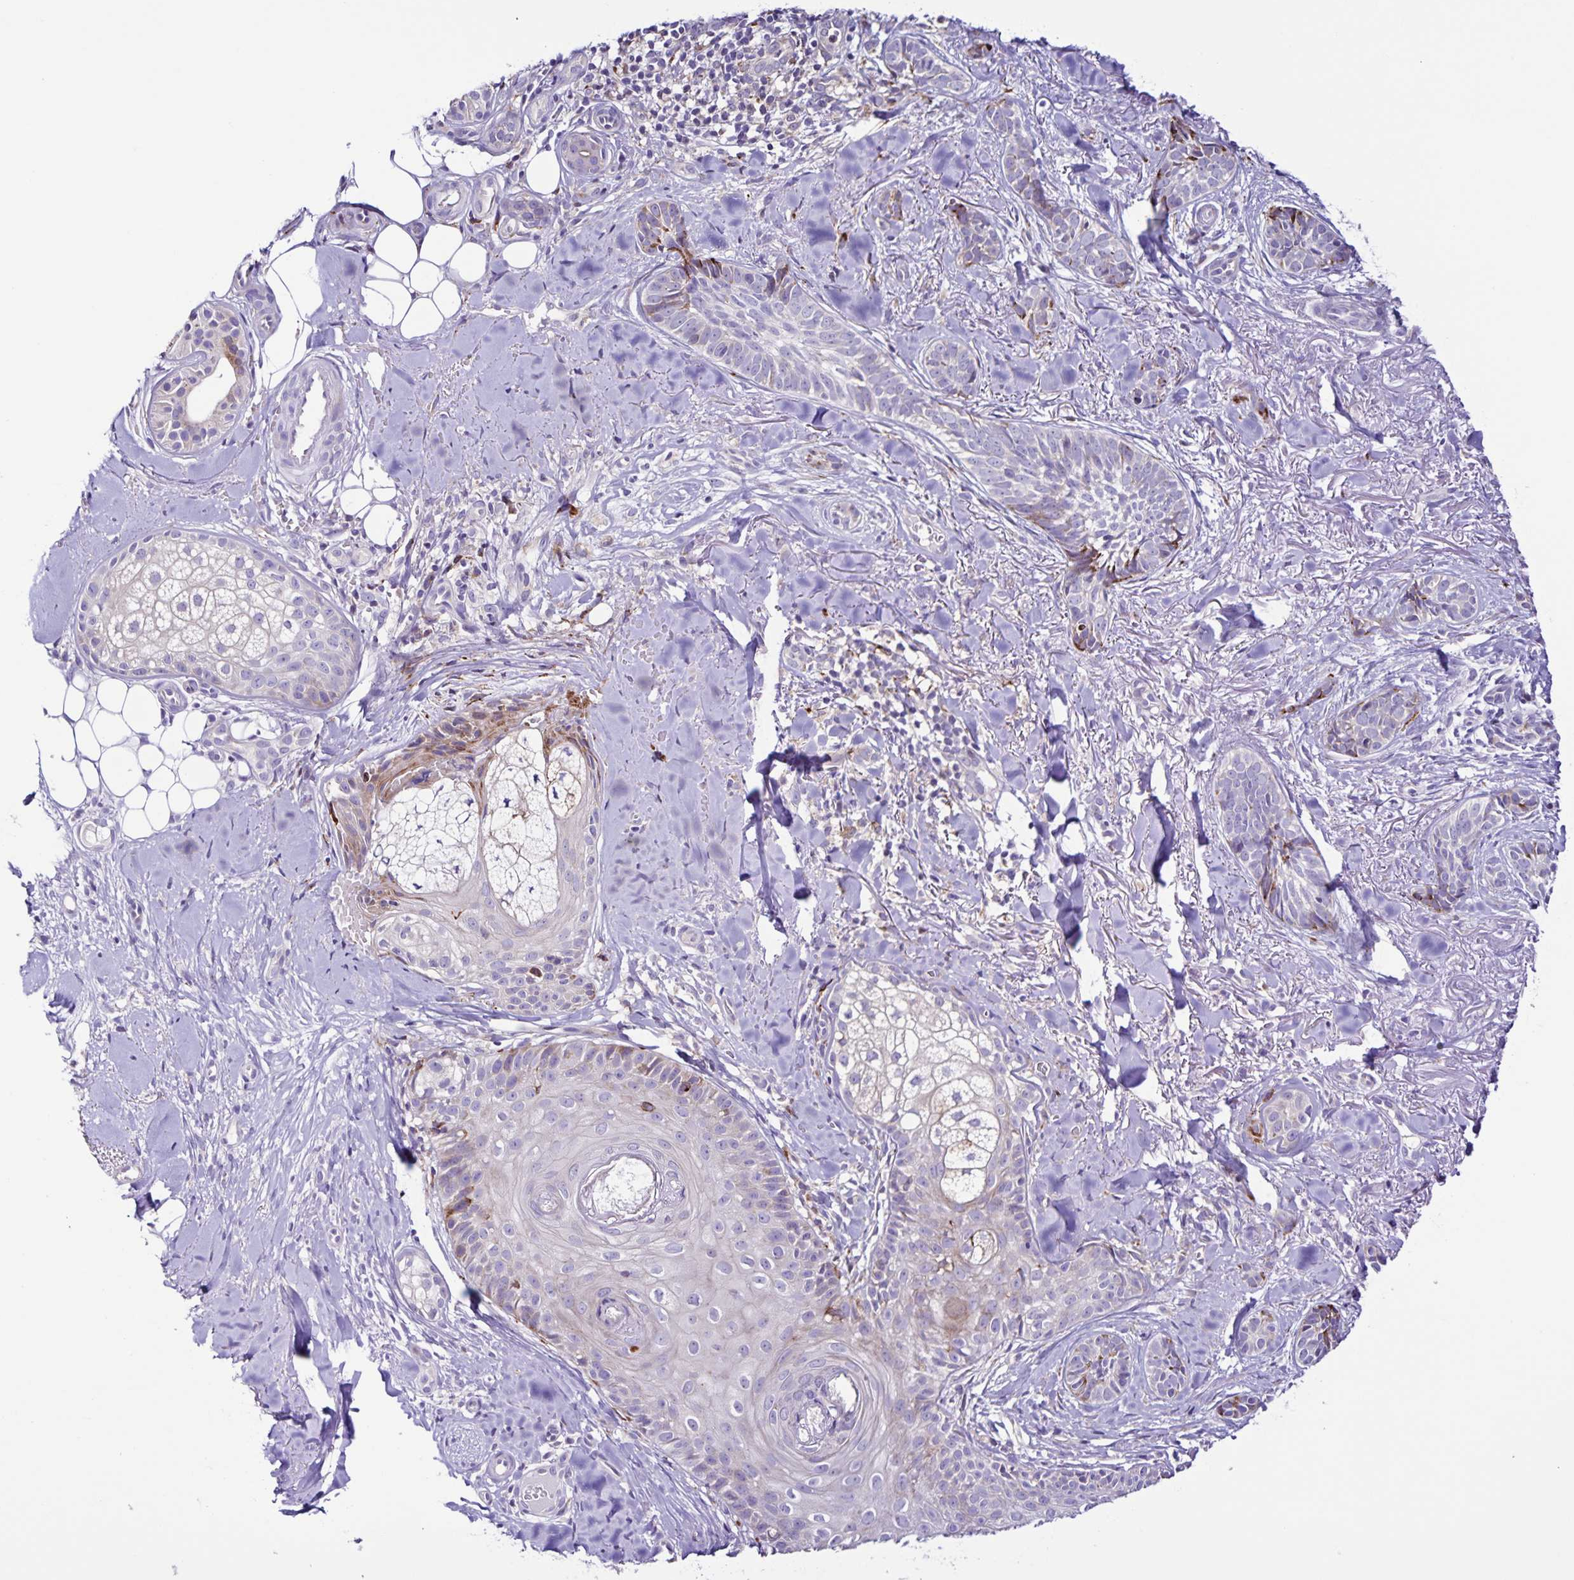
{"staining": {"intensity": "moderate", "quantity": "<25%", "location": "cytoplasmic/membranous"}, "tissue": "skin cancer", "cell_type": "Tumor cells", "image_type": "cancer", "snomed": [{"axis": "morphology", "description": "Basal cell carcinoma"}, {"axis": "morphology", "description": "BCC, high aggressive"}, {"axis": "topography", "description": "Skin"}], "caption": "Immunohistochemical staining of human skin cancer shows low levels of moderate cytoplasmic/membranous expression in approximately <25% of tumor cells. (DAB IHC, brown staining for protein, blue staining for nuclei).", "gene": "OSBPL5", "patient": {"sex": "female", "age": 79}}